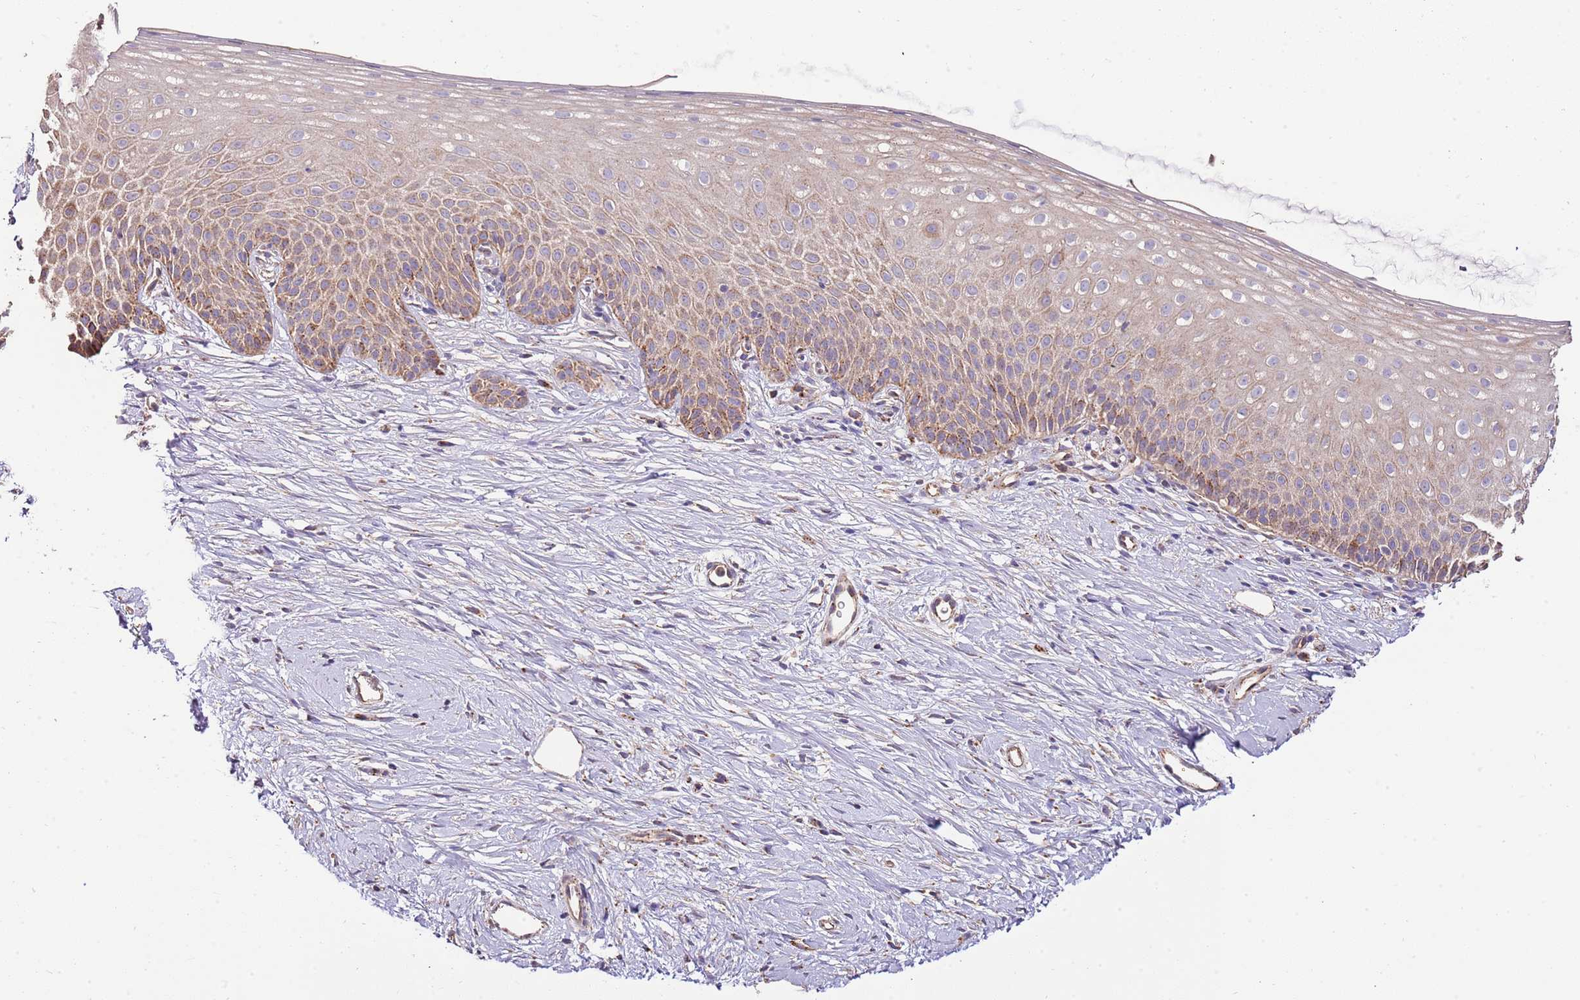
{"staining": {"intensity": "moderate", "quantity": ">75%", "location": "cytoplasmic/membranous"}, "tissue": "cervix", "cell_type": "Glandular cells", "image_type": "normal", "snomed": [{"axis": "morphology", "description": "Normal tissue, NOS"}, {"axis": "topography", "description": "Cervix"}], "caption": "Moderate cytoplasmic/membranous staining for a protein is identified in about >75% of glandular cells of normal cervix using immunohistochemistry.", "gene": "DOCK6", "patient": {"sex": "female", "age": 57}}